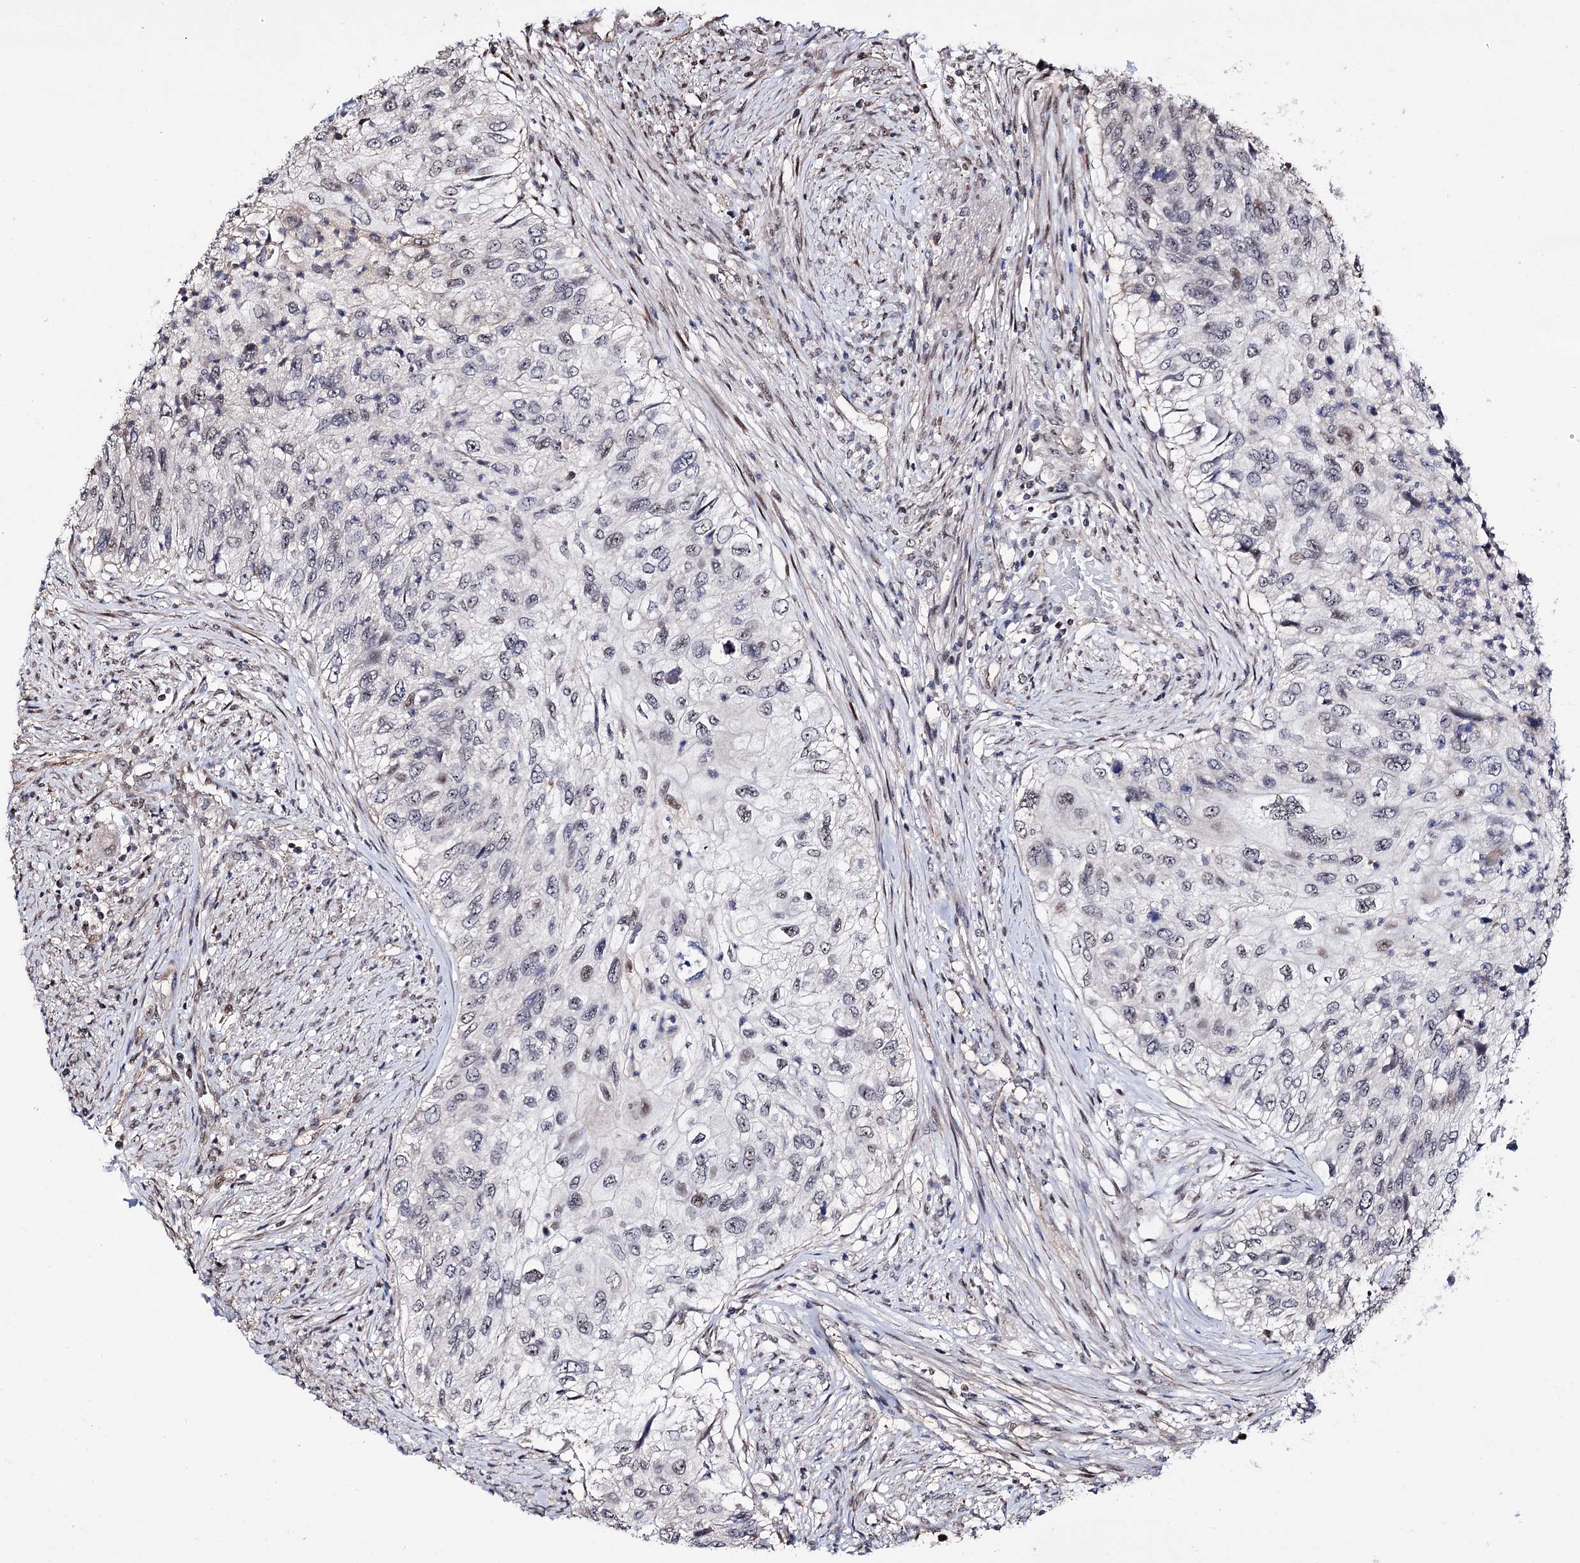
{"staining": {"intensity": "negative", "quantity": "none", "location": "none"}, "tissue": "urothelial cancer", "cell_type": "Tumor cells", "image_type": "cancer", "snomed": [{"axis": "morphology", "description": "Urothelial carcinoma, High grade"}, {"axis": "topography", "description": "Urinary bladder"}], "caption": "A high-resolution photomicrograph shows IHC staining of urothelial cancer, which reveals no significant expression in tumor cells.", "gene": "CHMP7", "patient": {"sex": "female", "age": 60}}